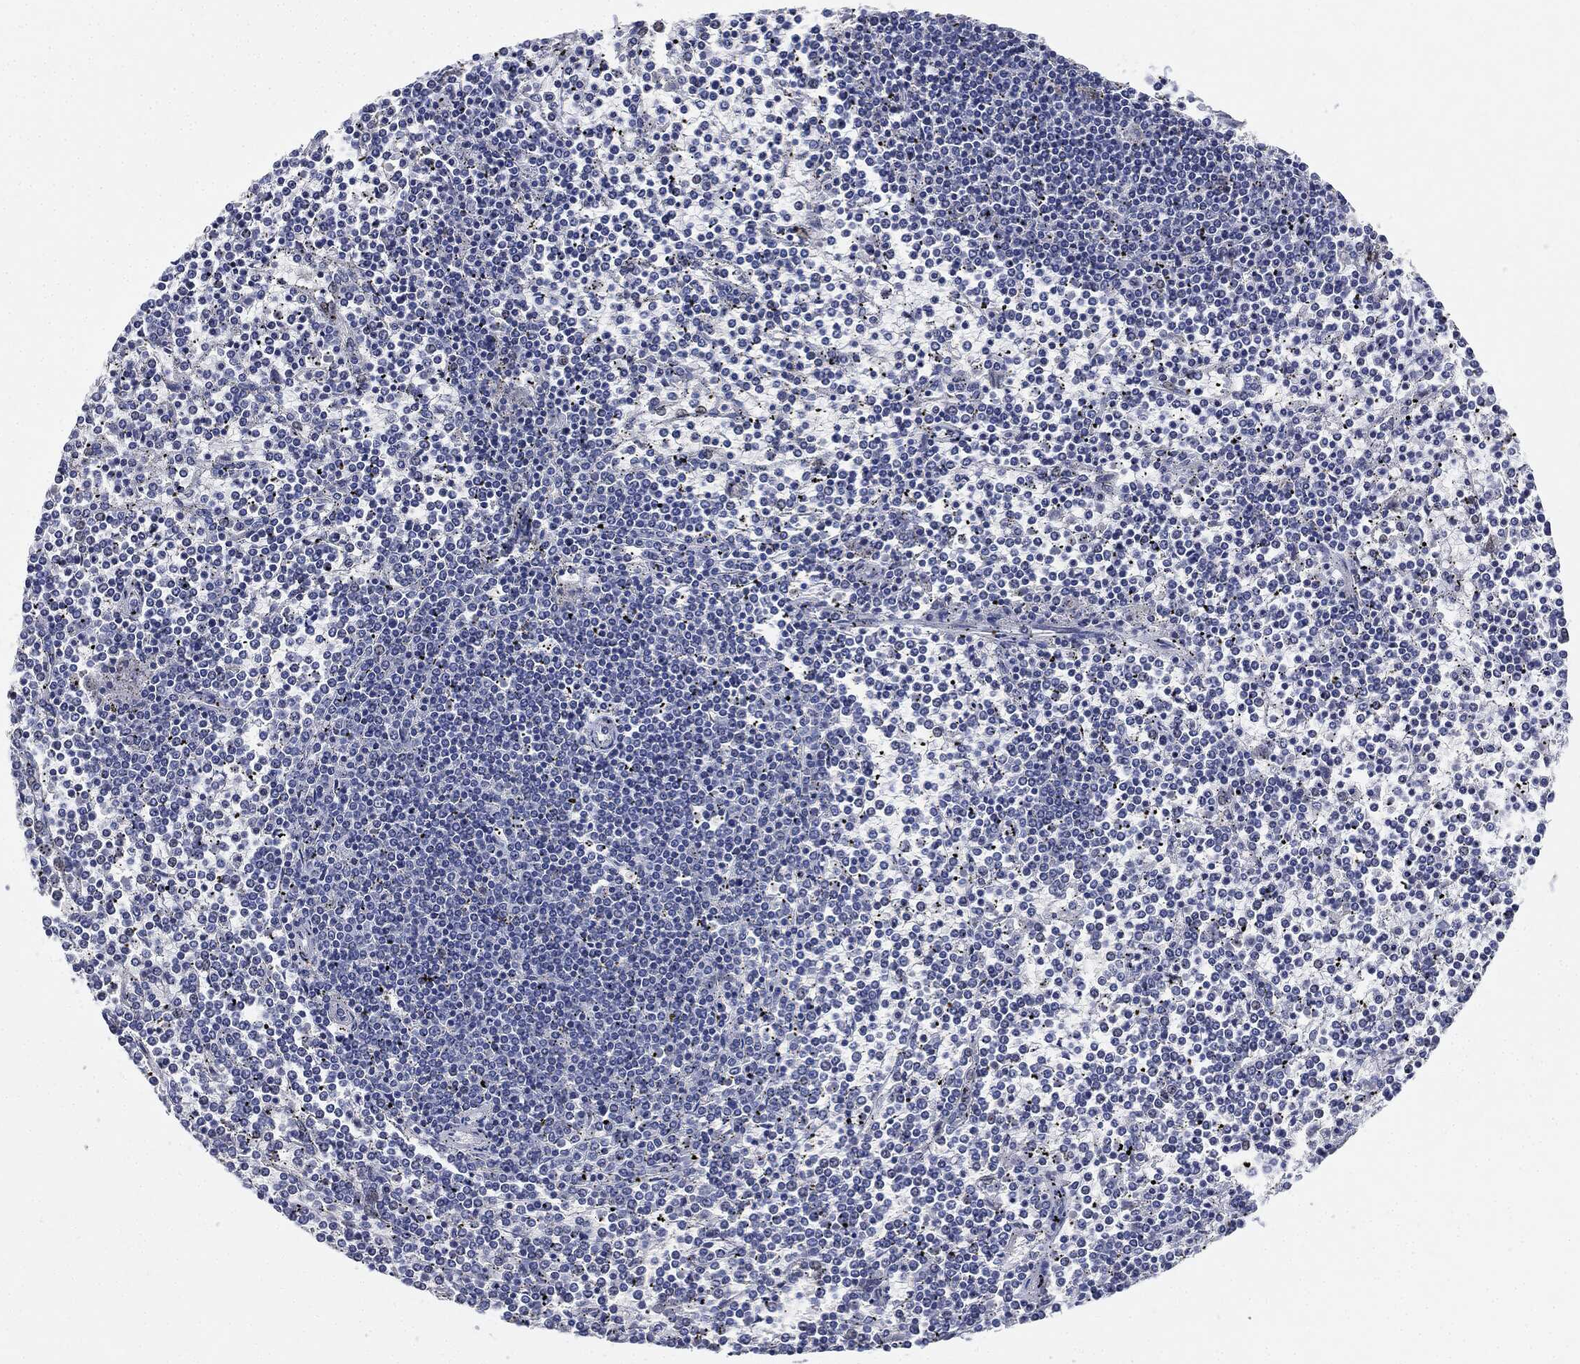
{"staining": {"intensity": "negative", "quantity": "none", "location": "none"}, "tissue": "lymphoma", "cell_type": "Tumor cells", "image_type": "cancer", "snomed": [{"axis": "morphology", "description": "Malignant lymphoma, non-Hodgkin's type, Low grade"}, {"axis": "topography", "description": "Spleen"}], "caption": "Malignant lymphoma, non-Hodgkin's type (low-grade) stained for a protein using immunohistochemistry shows no staining tumor cells.", "gene": "NTRK1", "patient": {"sex": "female", "age": 19}}